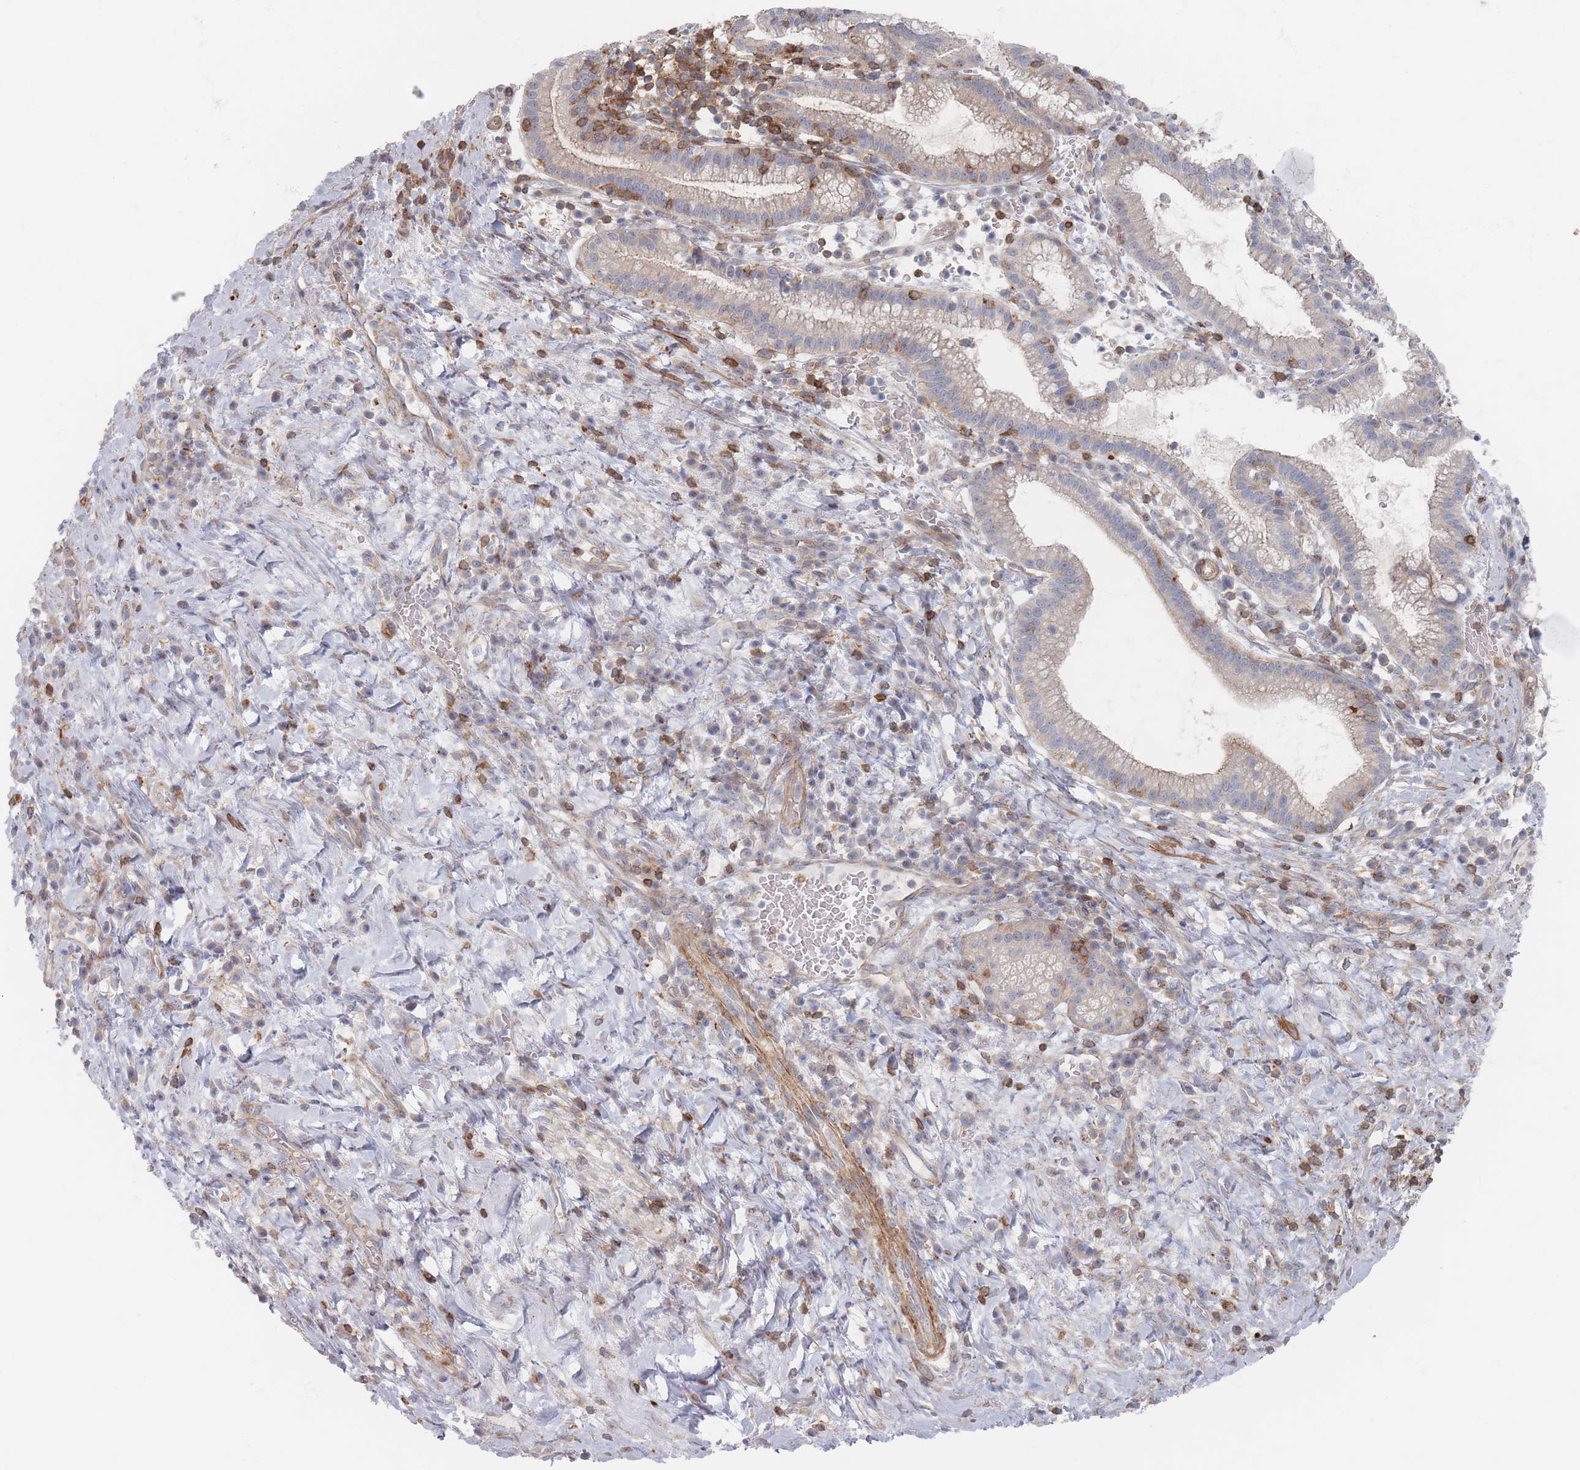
{"staining": {"intensity": "weak", "quantity": "<25%", "location": "cytoplasmic/membranous"}, "tissue": "pancreatic cancer", "cell_type": "Tumor cells", "image_type": "cancer", "snomed": [{"axis": "morphology", "description": "Adenocarcinoma, NOS"}, {"axis": "topography", "description": "Pancreas"}], "caption": "High magnification brightfield microscopy of pancreatic adenocarcinoma stained with DAB (brown) and counterstained with hematoxylin (blue): tumor cells show no significant expression.", "gene": "ZNF852", "patient": {"sex": "male", "age": 72}}